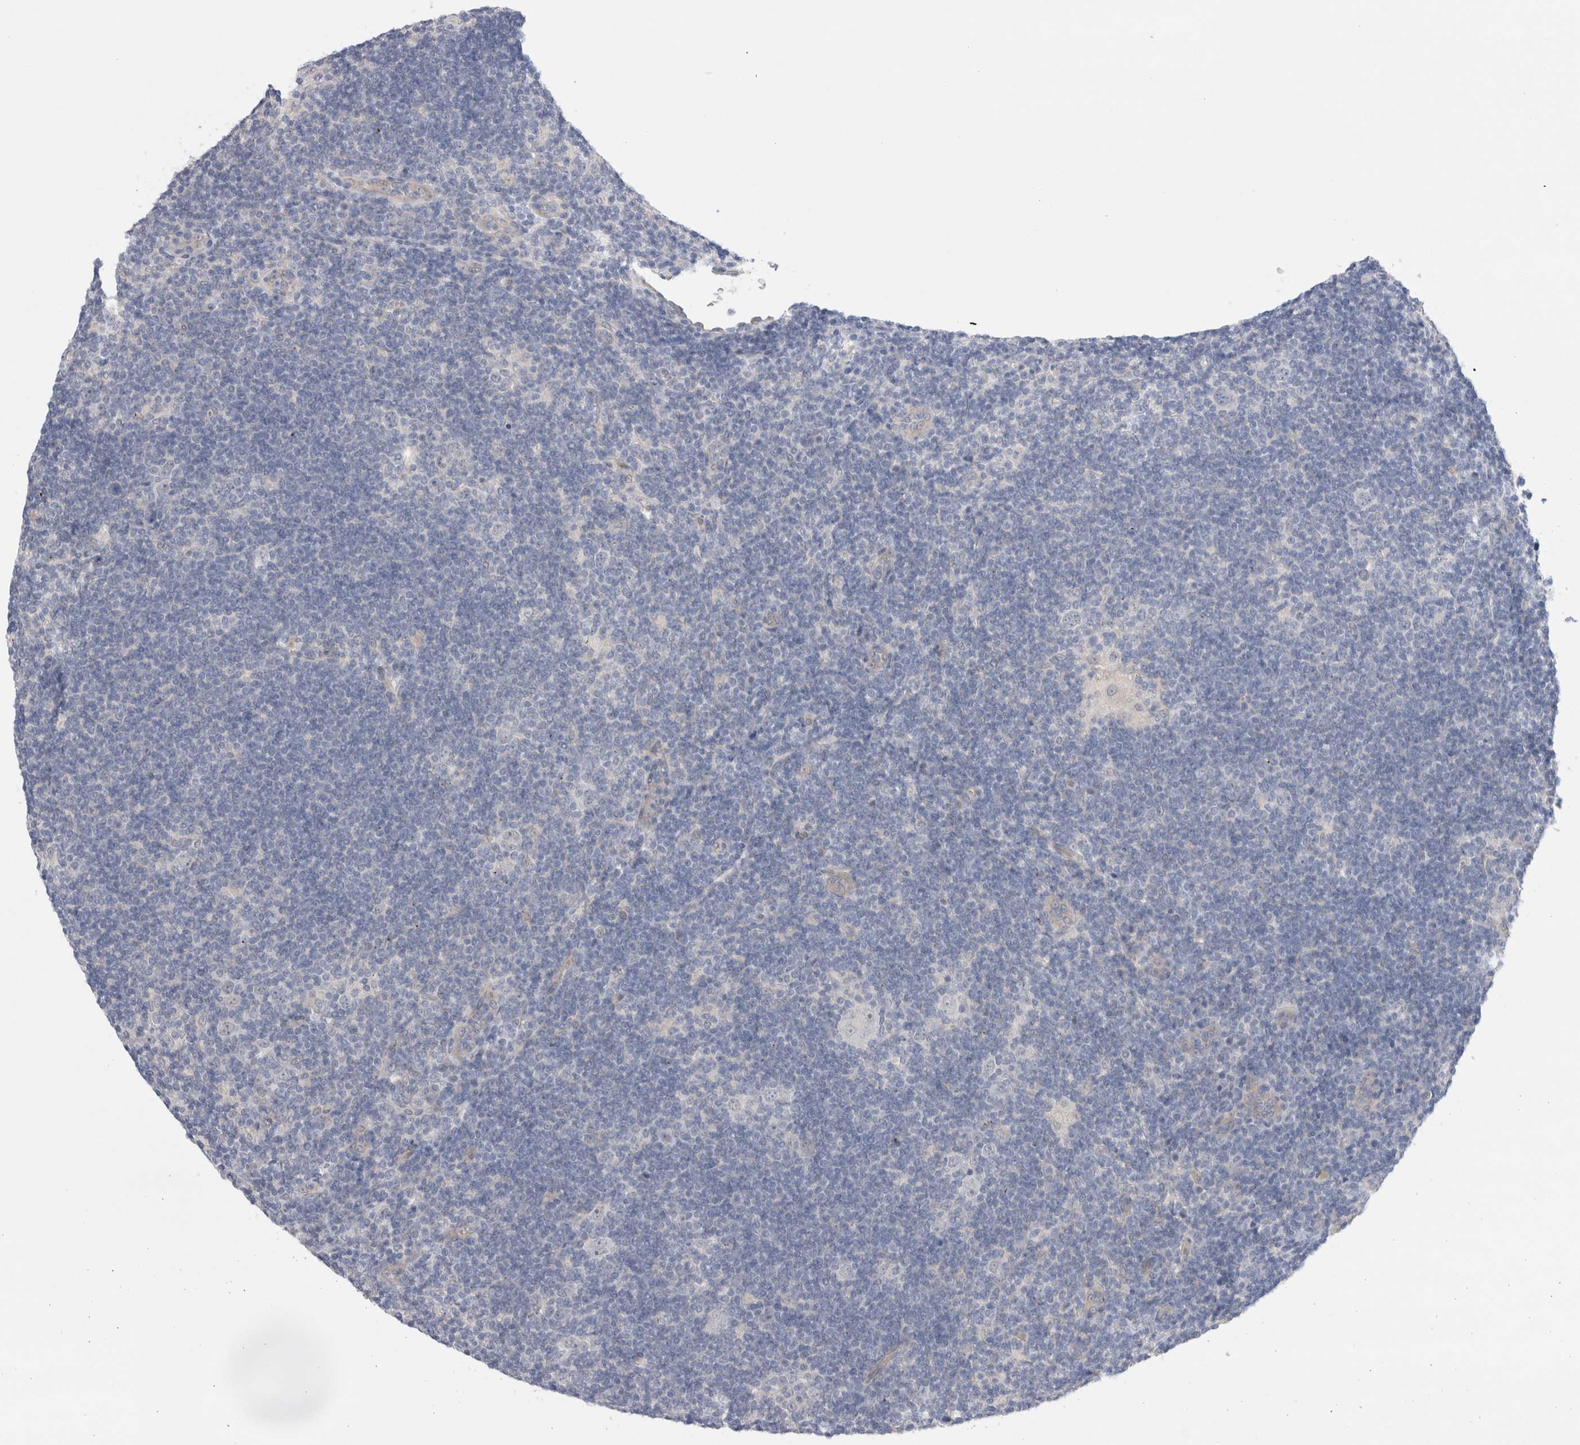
{"staining": {"intensity": "negative", "quantity": "none", "location": "none"}, "tissue": "lymphoma", "cell_type": "Tumor cells", "image_type": "cancer", "snomed": [{"axis": "morphology", "description": "Hodgkin's disease, NOS"}, {"axis": "topography", "description": "Lymph node"}], "caption": "DAB (3,3'-diaminobenzidine) immunohistochemical staining of human lymphoma reveals no significant positivity in tumor cells.", "gene": "WIPF2", "patient": {"sex": "female", "age": 57}}